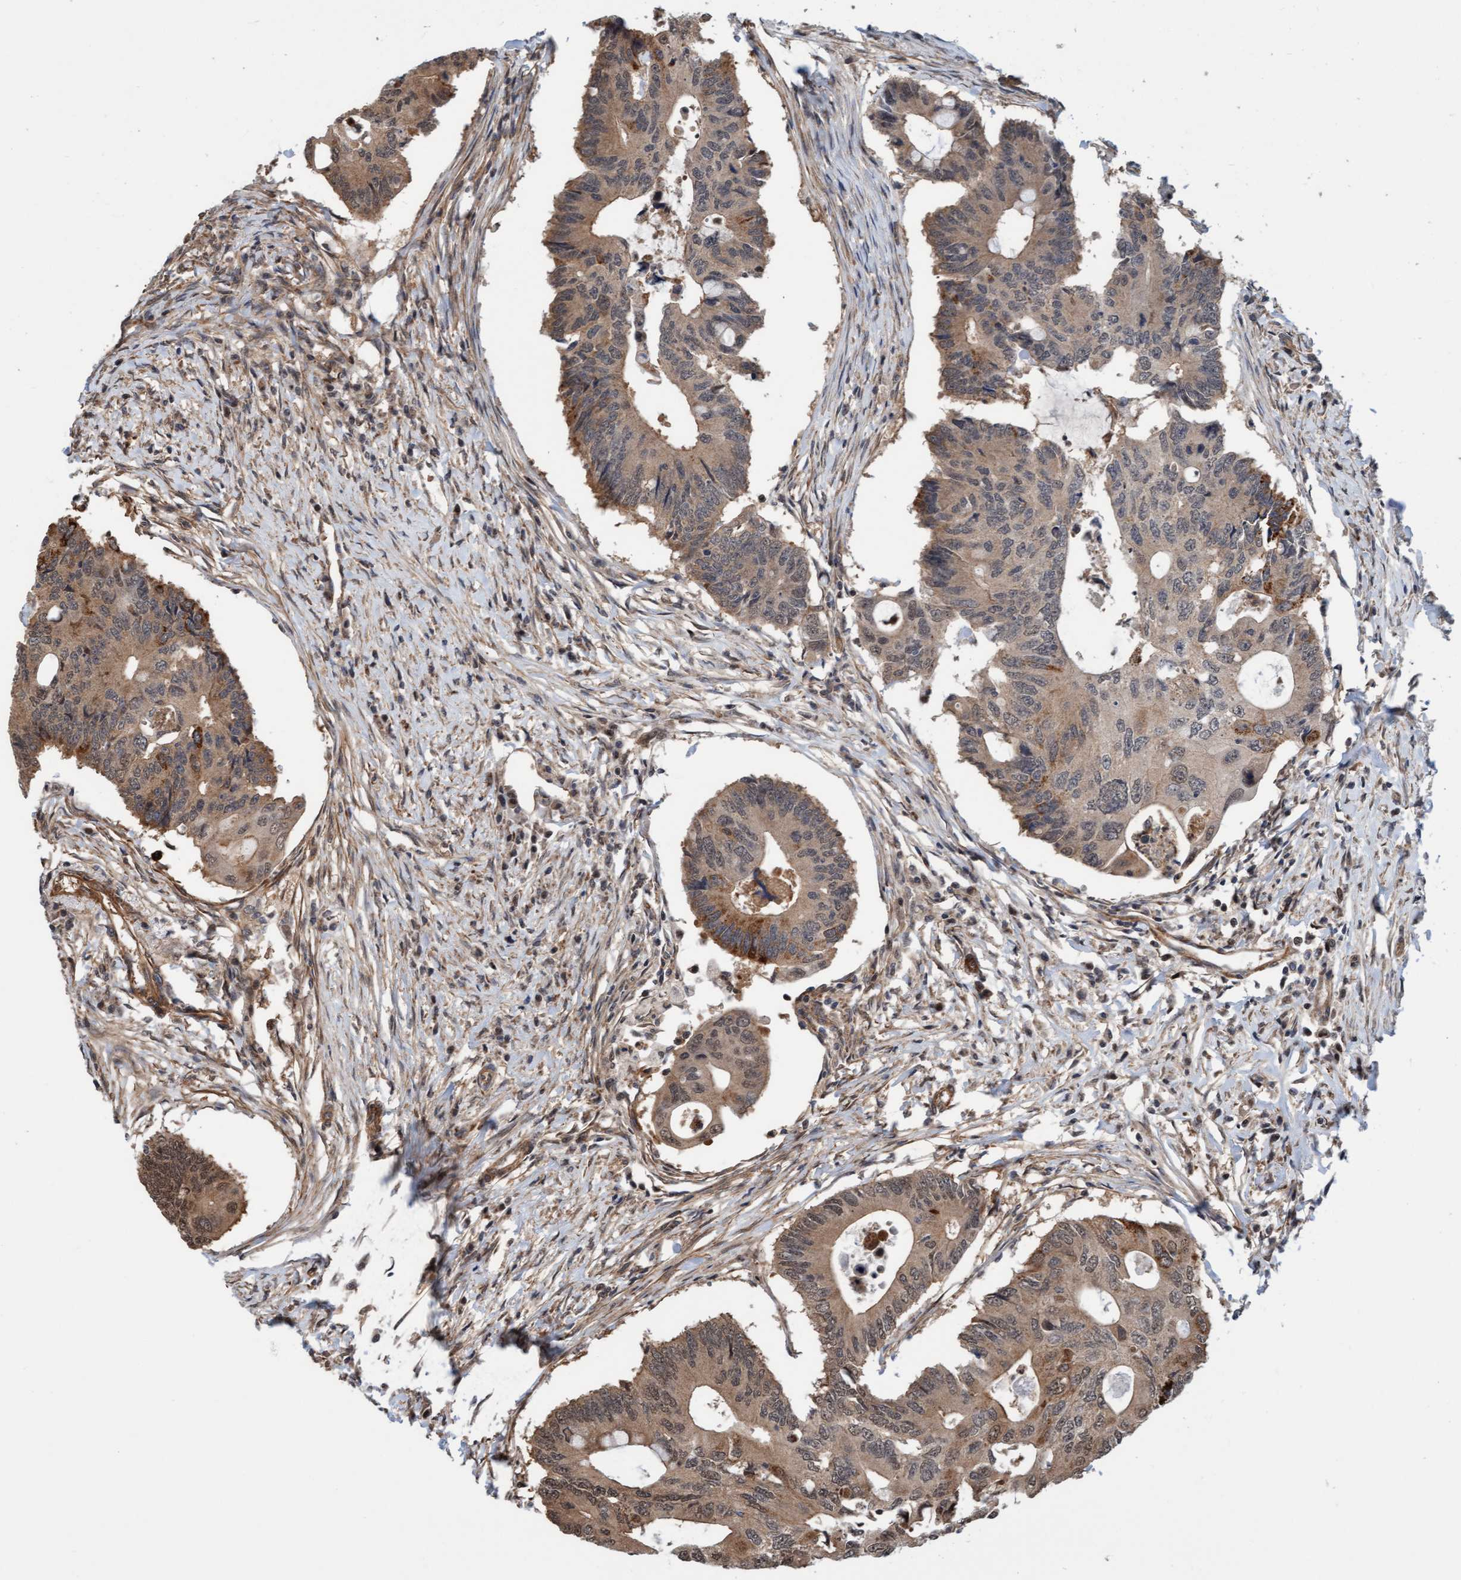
{"staining": {"intensity": "moderate", "quantity": "25%-75%", "location": "cytoplasmic/membranous"}, "tissue": "colorectal cancer", "cell_type": "Tumor cells", "image_type": "cancer", "snomed": [{"axis": "morphology", "description": "Adenocarcinoma, NOS"}, {"axis": "topography", "description": "Colon"}], "caption": "This is a histology image of immunohistochemistry (IHC) staining of colorectal adenocarcinoma, which shows moderate positivity in the cytoplasmic/membranous of tumor cells.", "gene": "STXBP4", "patient": {"sex": "male", "age": 71}}